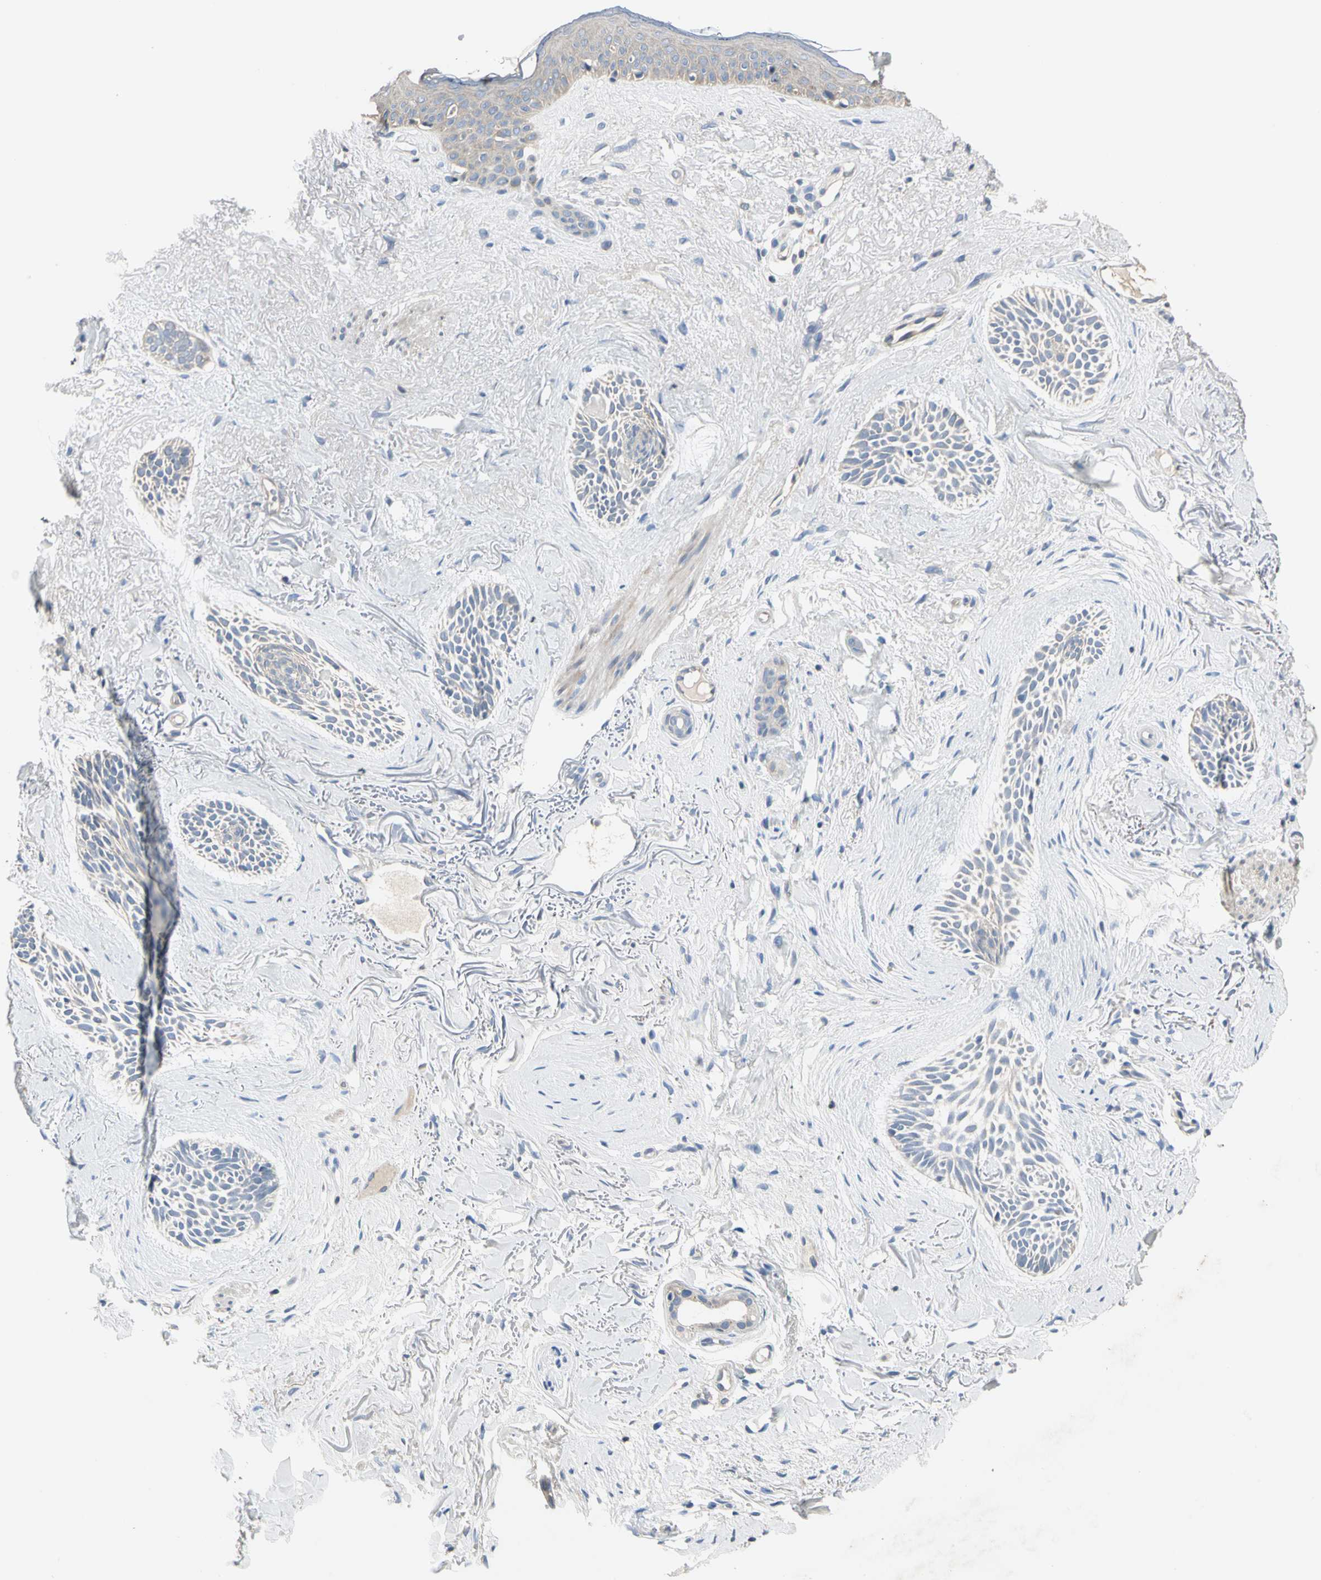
{"staining": {"intensity": "negative", "quantity": "none", "location": "none"}, "tissue": "skin cancer", "cell_type": "Tumor cells", "image_type": "cancer", "snomed": [{"axis": "morphology", "description": "Normal tissue, NOS"}, {"axis": "morphology", "description": "Basal cell carcinoma"}, {"axis": "topography", "description": "Skin"}], "caption": "Tumor cells show no significant protein positivity in skin cancer (basal cell carcinoma). (DAB (3,3'-diaminobenzidine) IHC with hematoxylin counter stain).", "gene": "GPR153", "patient": {"sex": "female", "age": 84}}